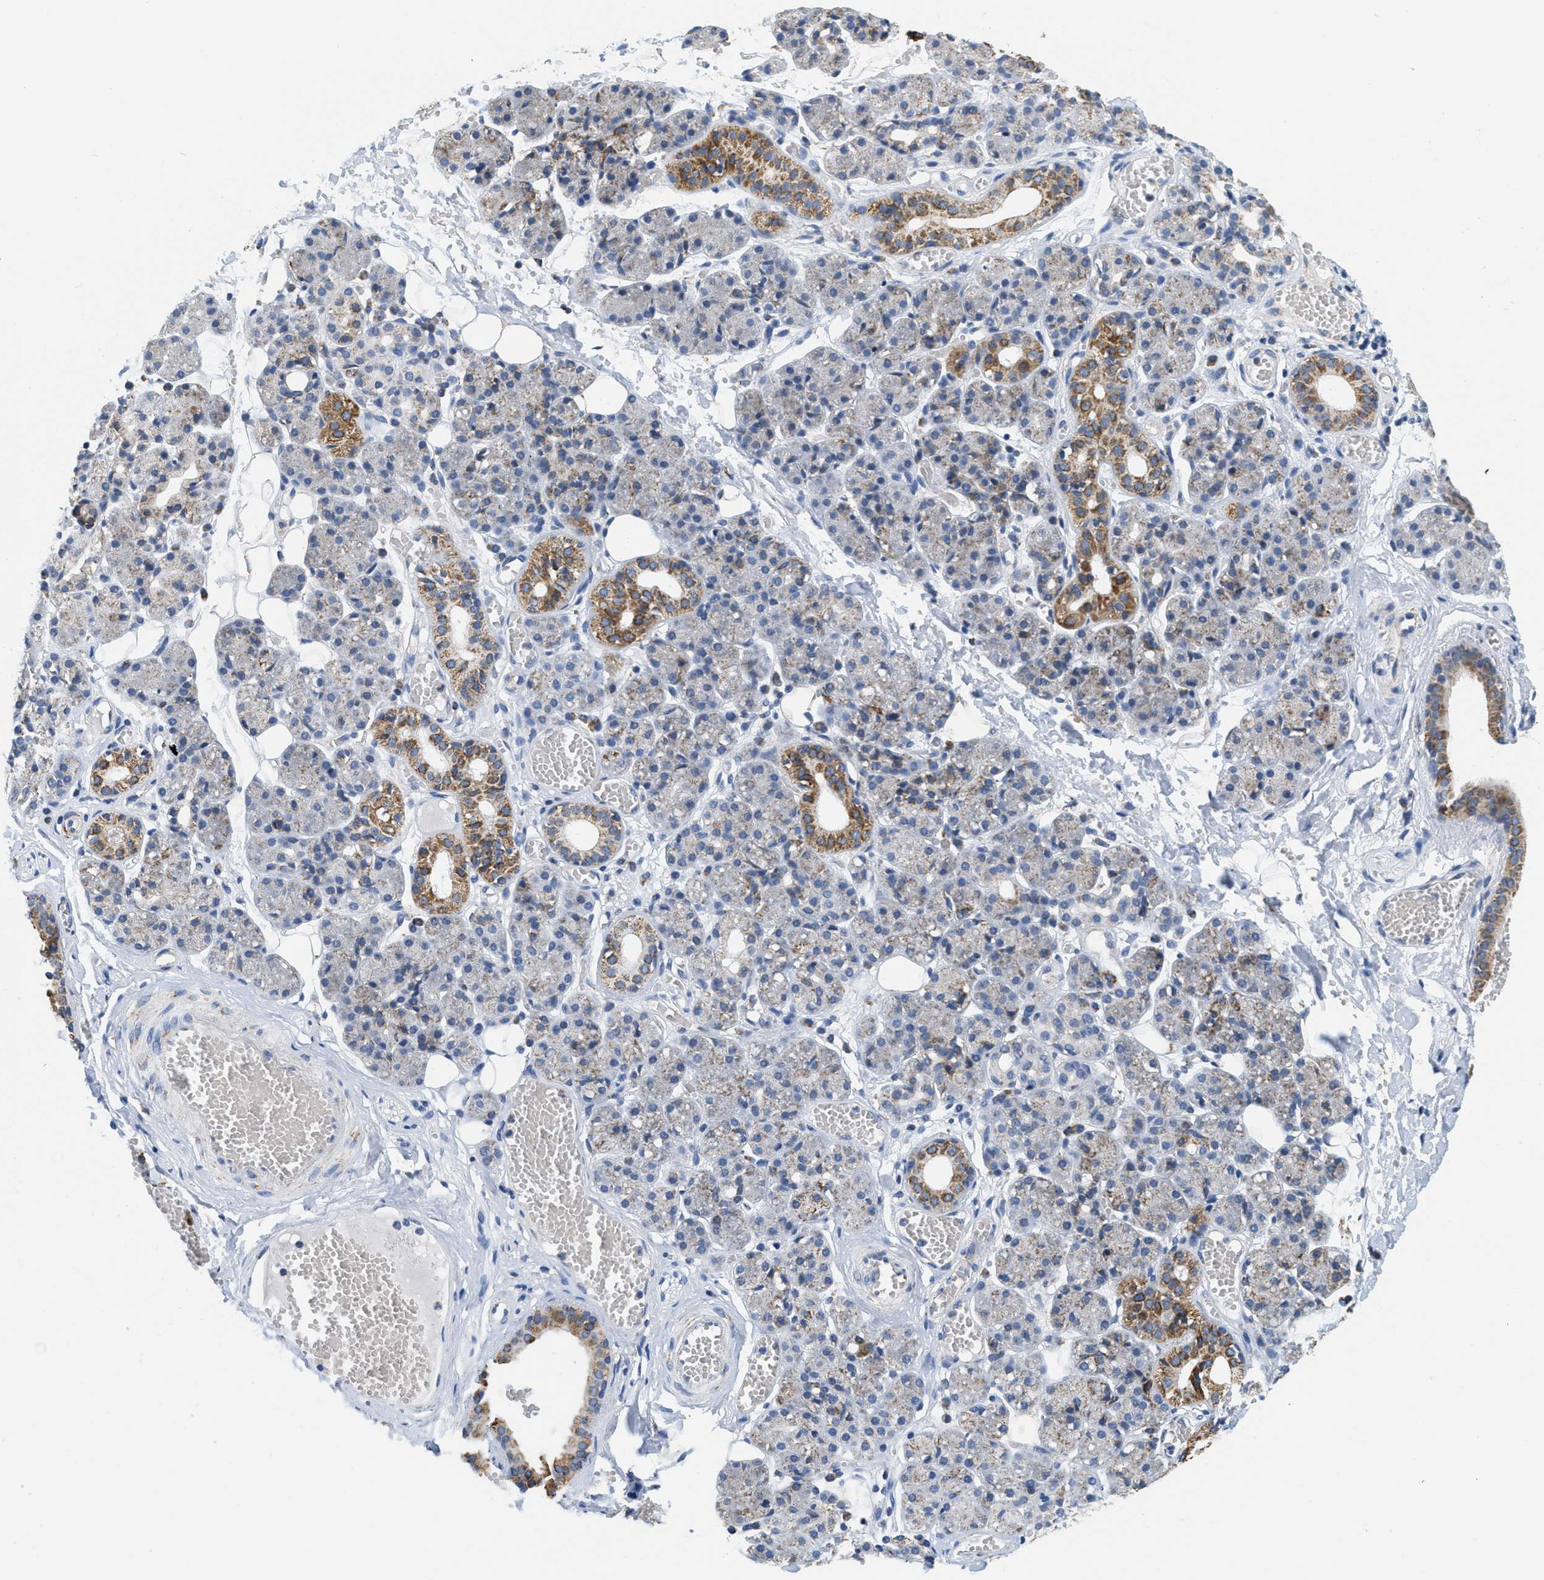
{"staining": {"intensity": "moderate", "quantity": "25%-75%", "location": "cytoplasmic/membranous"}, "tissue": "salivary gland", "cell_type": "Glandular cells", "image_type": "normal", "snomed": [{"axis": "morphology", "description": "Normal tissue, NOS"}, {"axis": "topography", "description": "Salivary gland"}], "caption": "Glandular cells show medium levels of moderate cytoplasmic/membranous positivity in about 25%-75% of cells in unremarkable salivary gland. The protein of interest is shown in brown color, while the nuclei are stained blue.", "gene": "KCNJ5", "patient": {"sex": "male", "age": 63}}